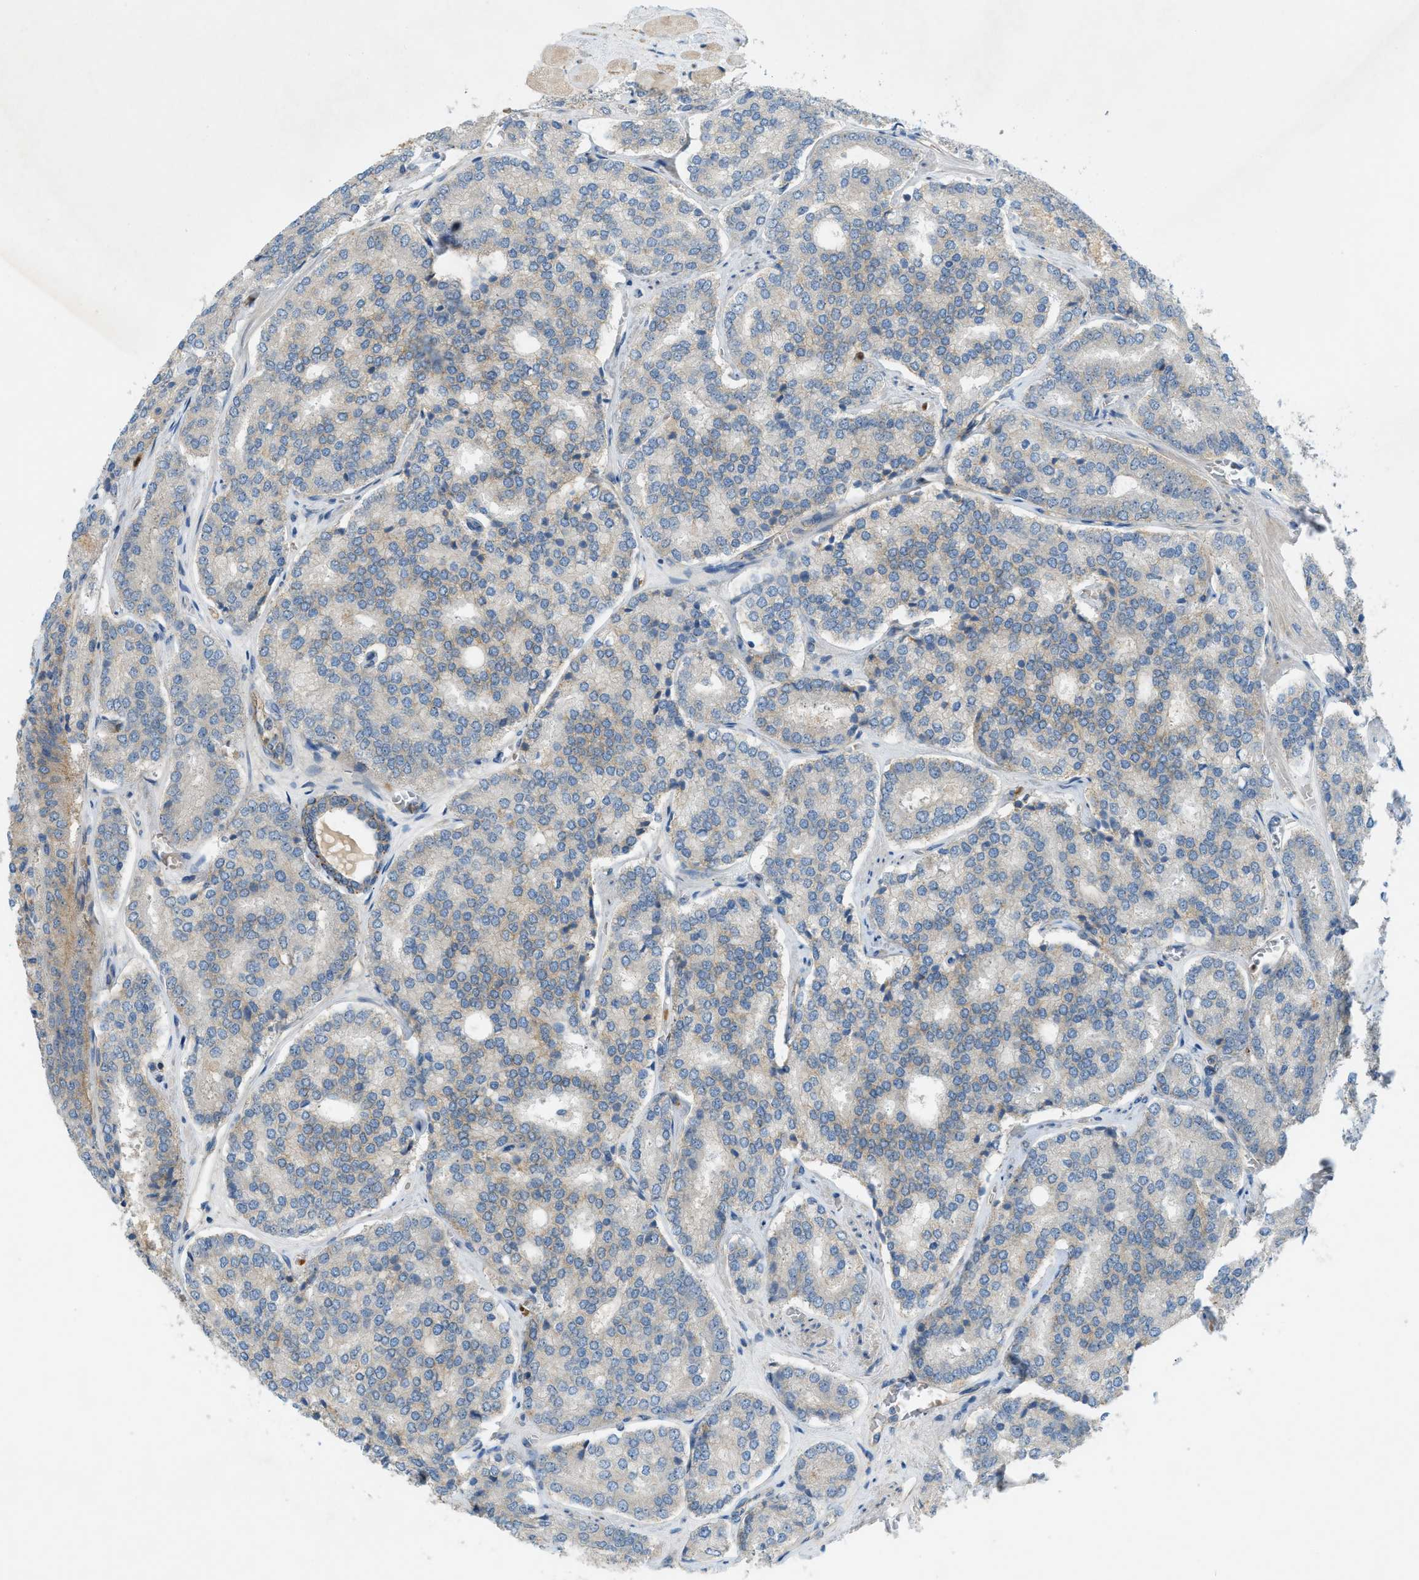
{"staining": {"intensity": "weak", "quantity": "<25%", "location": "cytoplasmic/membranous"}, "tissue": "prostate cancer", "cell_type": "Tumor cells", "image_type": "cancer", "snomed": [{"axis": "morphology", "description": "Adenocarcinoma, High grade"}, {"axis": "topography", "description": "Prostate"}], "caption": "Image shows no protein positivity in tumor cells of adenocarcinoma (high-grade) (prostate) tissue. (Immunohistochemistry (ihc), brightfield microscopy, high magnification).", "gene": "GRK6", "patient": {"sex": "male", "age": 65}}